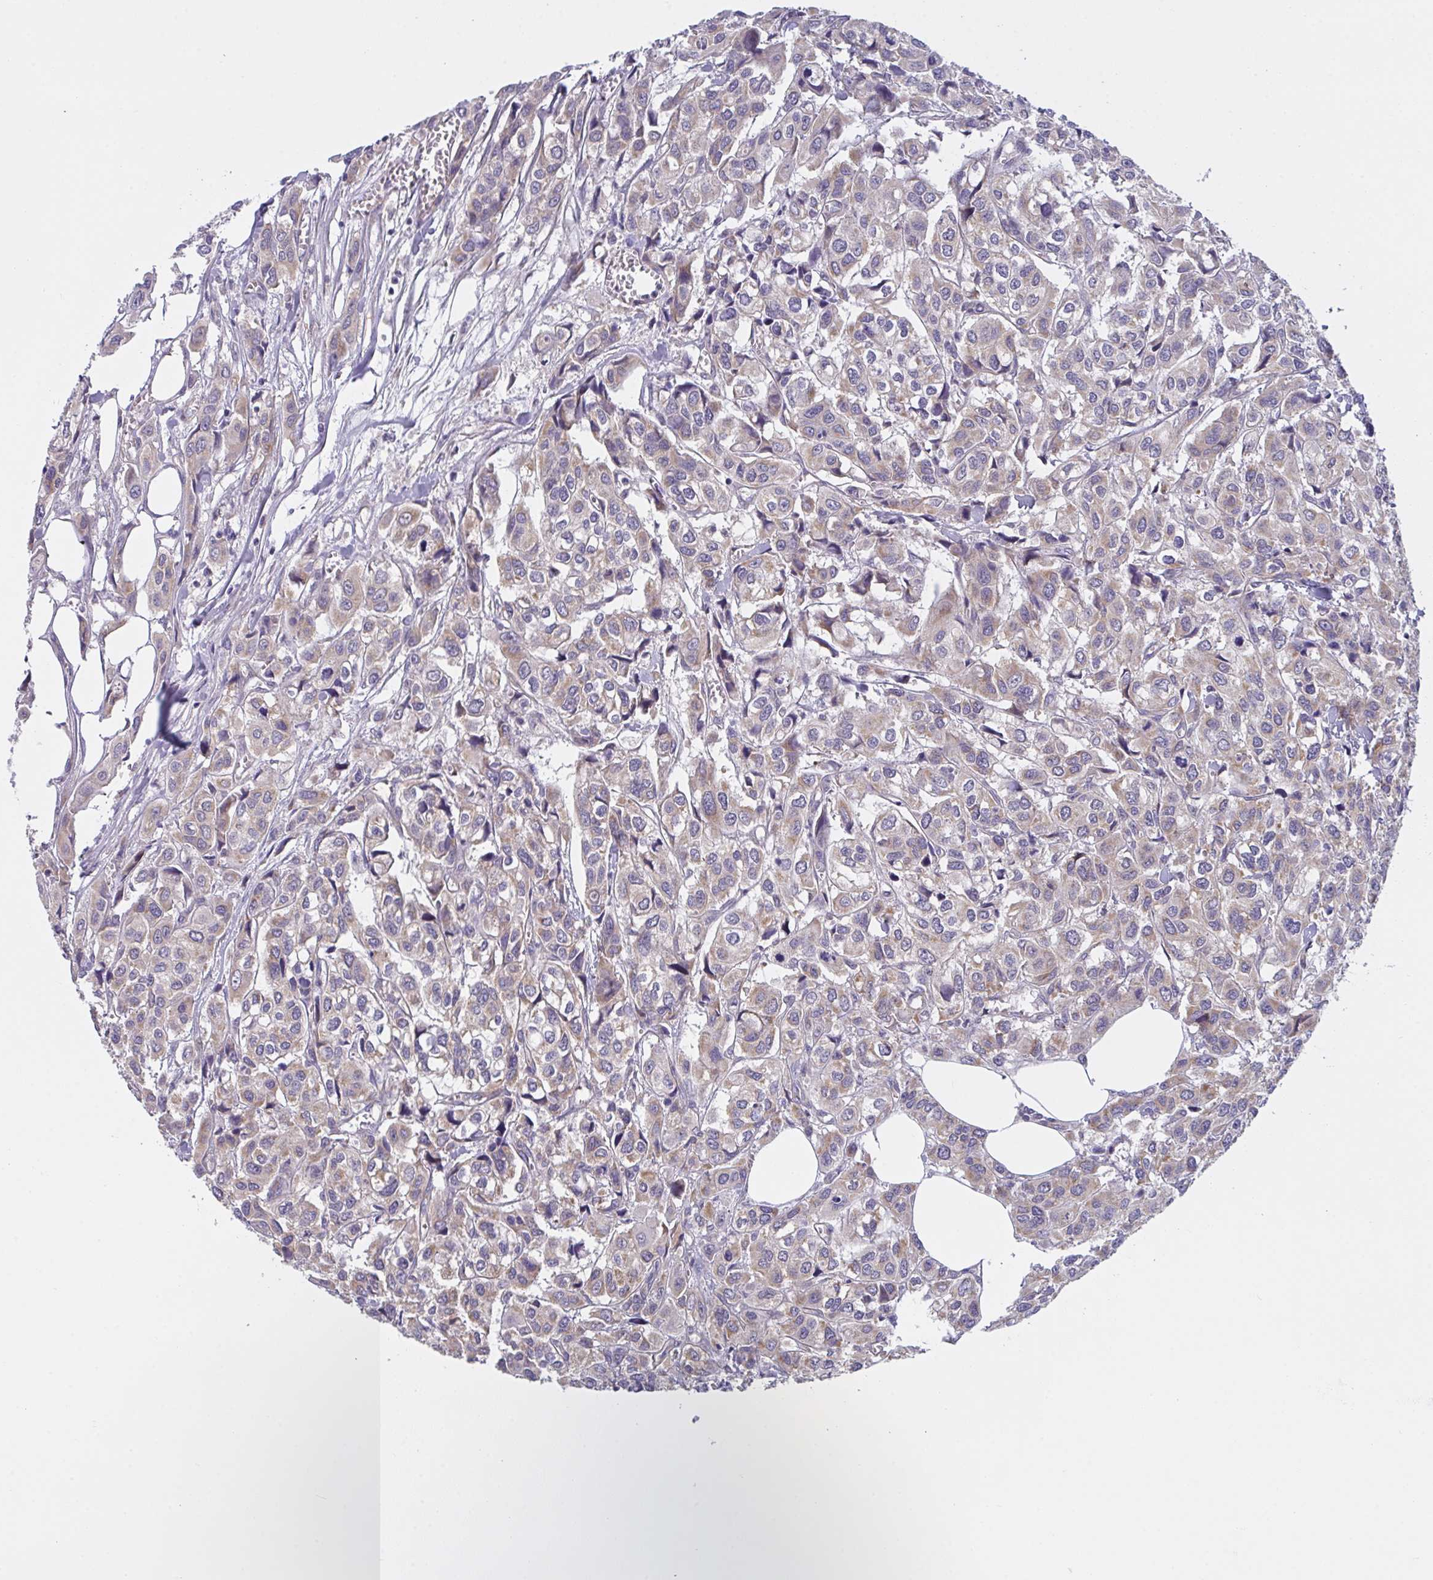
{"staining": {"intensity": "weak", "quantity": "<25%", "location": "cytoplasmic/membranous"}, "tissue": "urothelial cancer", "cell_type": "Tumor cells", "image_type": "cancer", "snomed": [{"axis": "morphology", "description": "Urothelial carcinoma, High grade"}, {"axis": "topography", "description": "Urinary bladder"}], "caption": "High-grade urothelial carcinoma was stained to show a protein in brown. There is no significant positivity in tumor cells.", "gene": "MRPS2", "patient": {"sex": "male", "age": 67}}